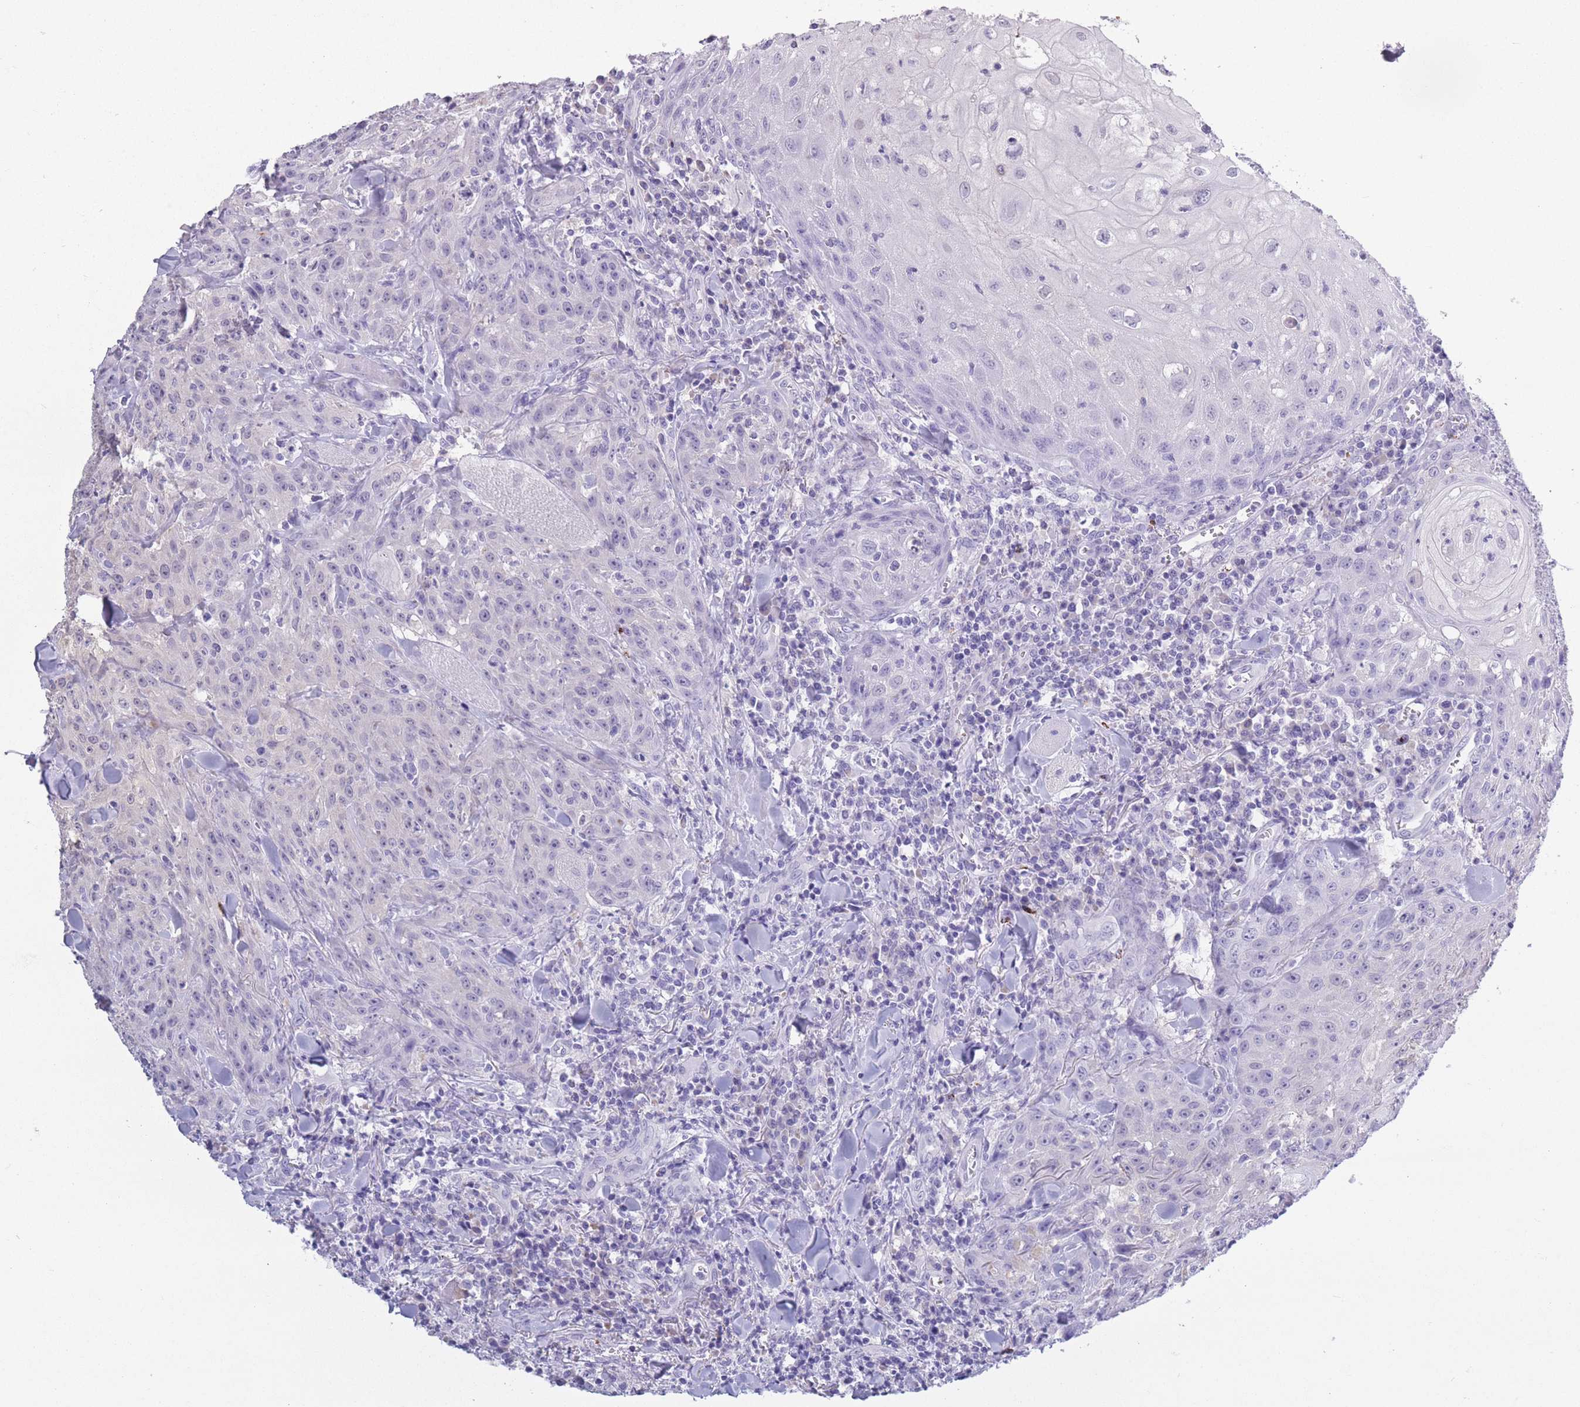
{"staining": {"intensity": "negative", "quantity": "none", "location": "none"}, "tissue": "head and neck cancer", "cell_type": "Tumor cells", "image_type": "cancer", "snomed": [{"axis": "morphology", "description": "Normal tissue, NOS"}, {"axis": "morphology", "description": "Squamous cell carcinoma, NOS"}, {"axis": "topography", "description": "Oral tissue"}, {"axis": "topography", "description": "Head-Neck"}], "caption": "The immunohistochemistry (IHC) histopathology image has no significant staining in tumor cells of head and neck cancer tissue.", "gene": "OR7C1", "patient": {"sex": "female", "age": 70}}